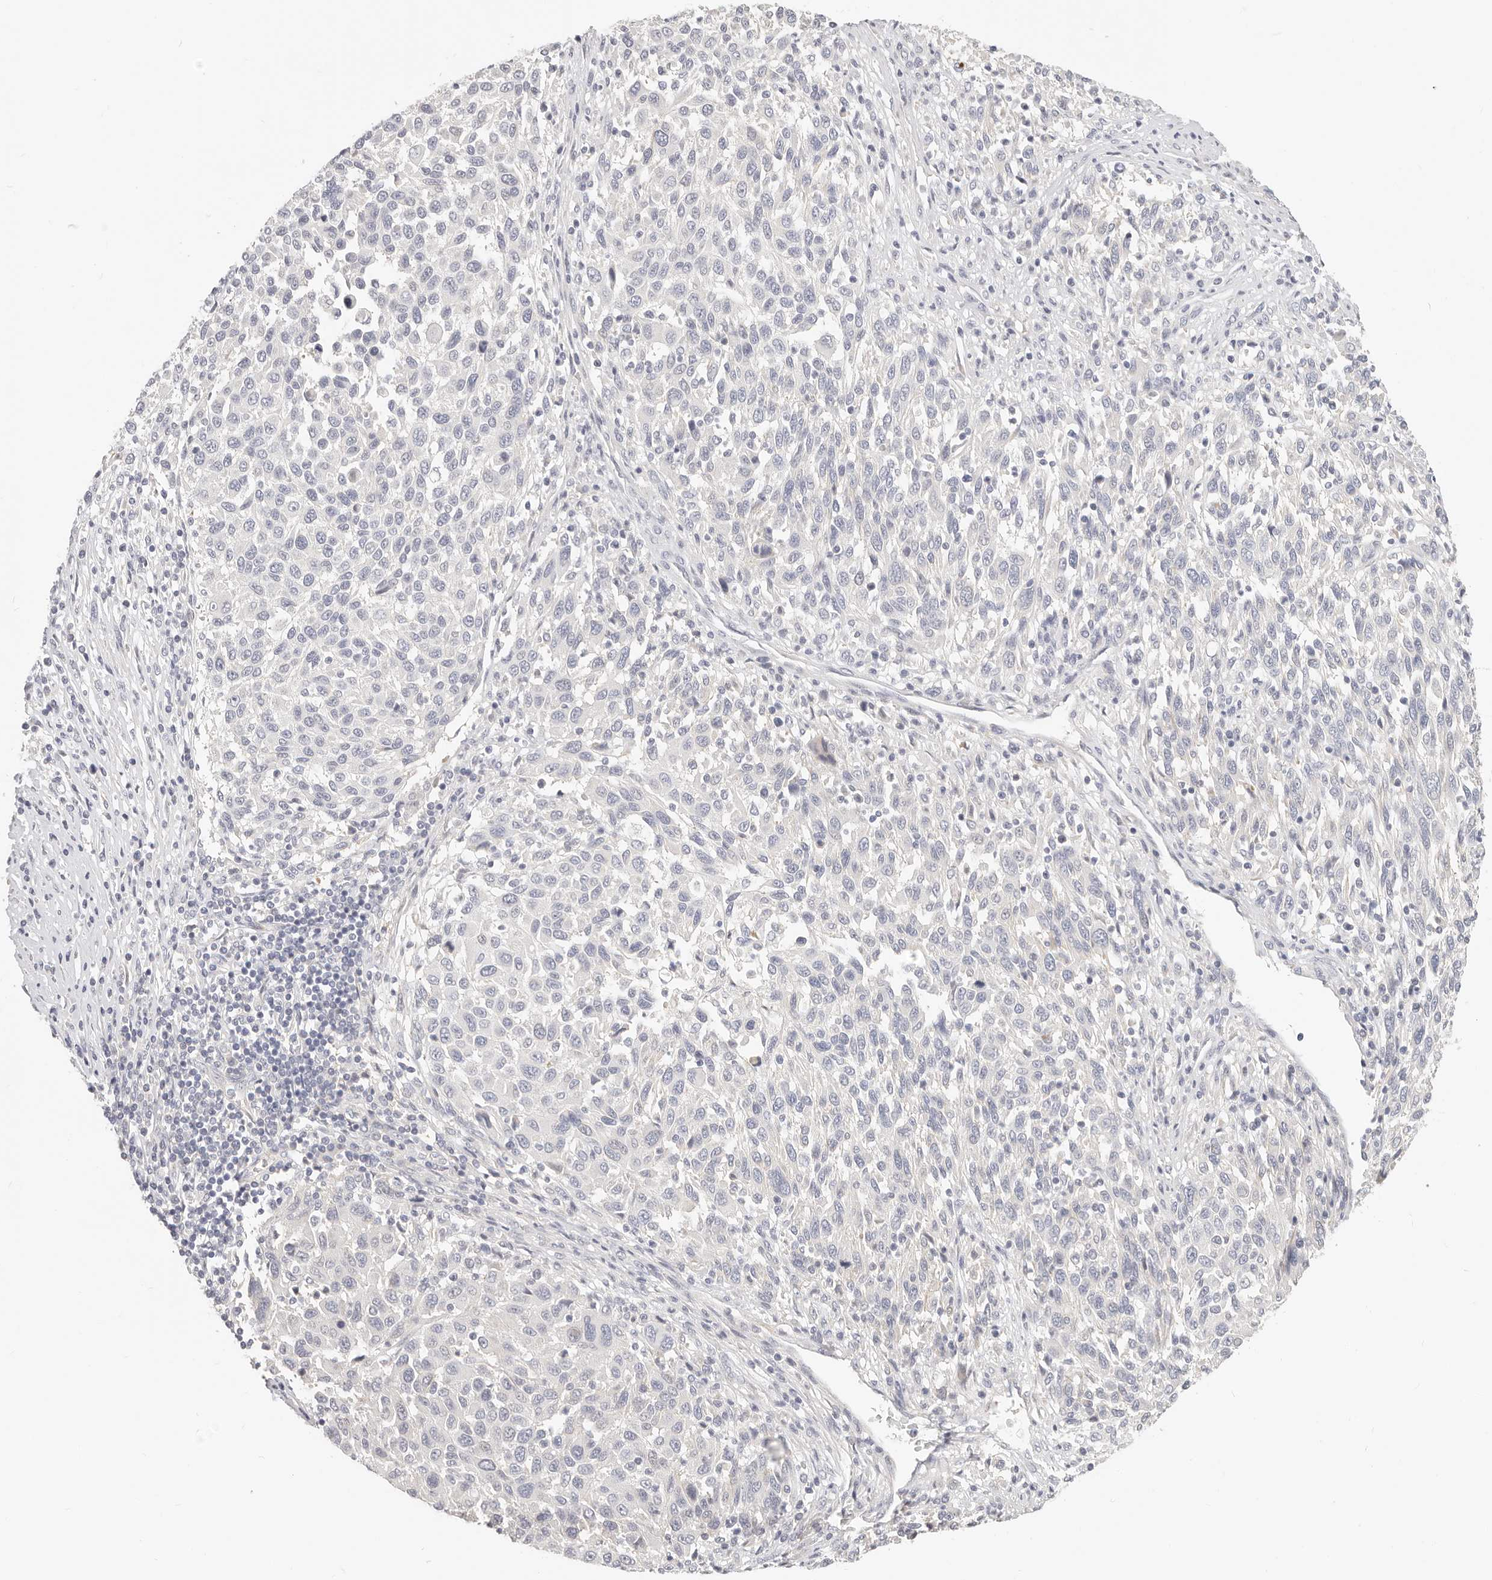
{"staining": {"intensity": "negative", "quantity": "none", "location": "none"}, "tissue": "melanoma", "cell_type": "Tumor cells", "image_type": "cancer", "snomed": [{"axis": "morphology", "description": "Malignant melanoma, Metastatic site"}, {"axis": "topography", "description": "Lymph node"}], "caption": "This micrograph is of malignant melanoma (metastatic site) stained with IHC to label a protein in brown with the nuclei are counter-stained blue. There is no expression in tumor cells. (Brightfield microscopy of DAB (3,3'-diaminobenzidine) immunohistochemistry (IHC) at high magnification).", "gene": "DTNBP1", "patient": {"sex": "male", "age": 61}}